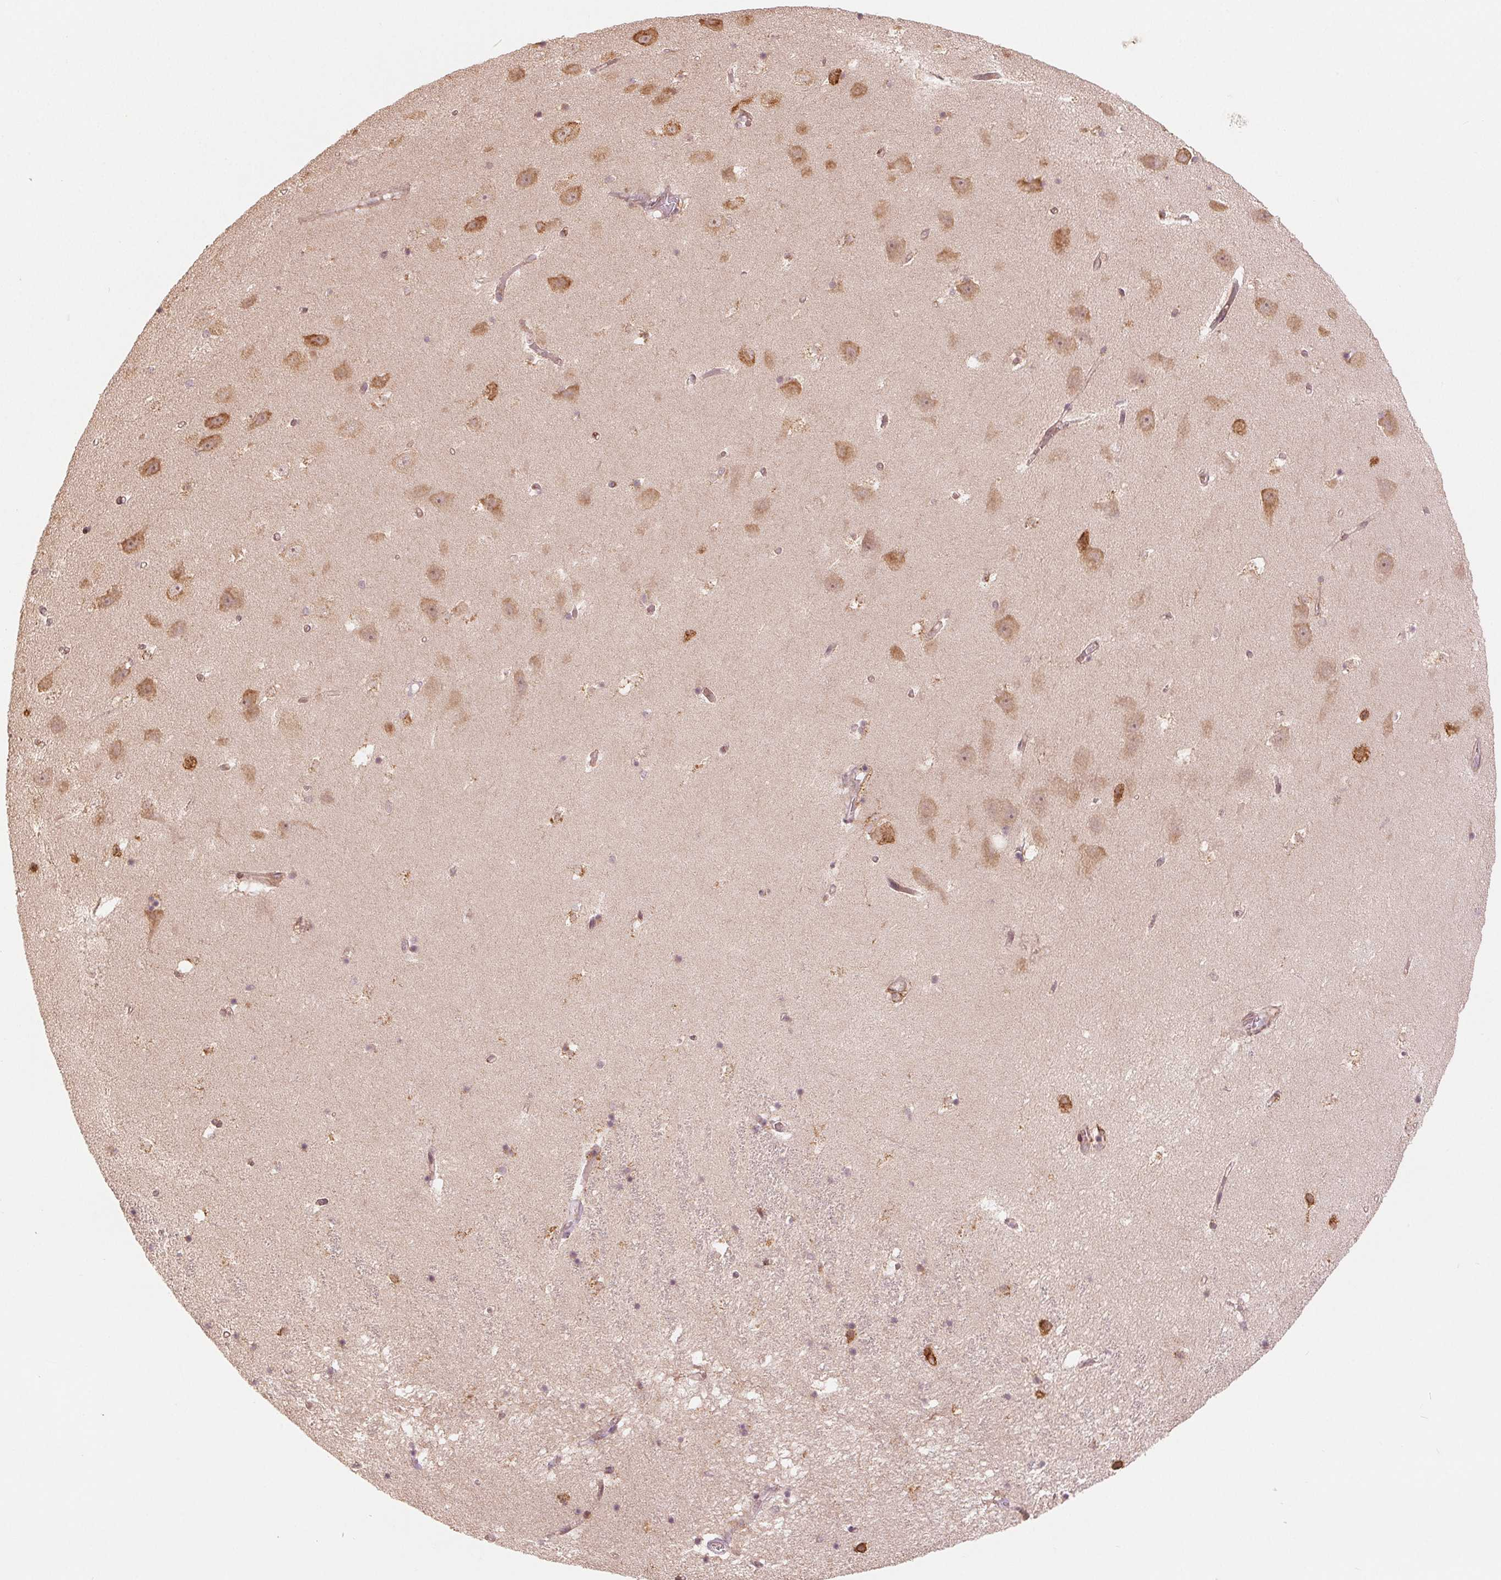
{"staining": {"intensity": "moderate", "quantity": "<25%", "location": "cytoplasmic/membranous"}, "tissue": "hippocampus", "cell_type": "Glial cells", "image_type": "normal", "snomed": [{"axis": "morphology", "description": "Normal tissue, NOS"}, {"axis": "topography", "description": "Hippocampus"}], "caption": "About <25% of glial cells in normal human hippocampus demonstrate moderate cytoplasmic/membranous protein expression as visualized by brown immunohistochemical staining.", "gene": "SLC20A1", "patient": {"sex": "male", "age": 58}}